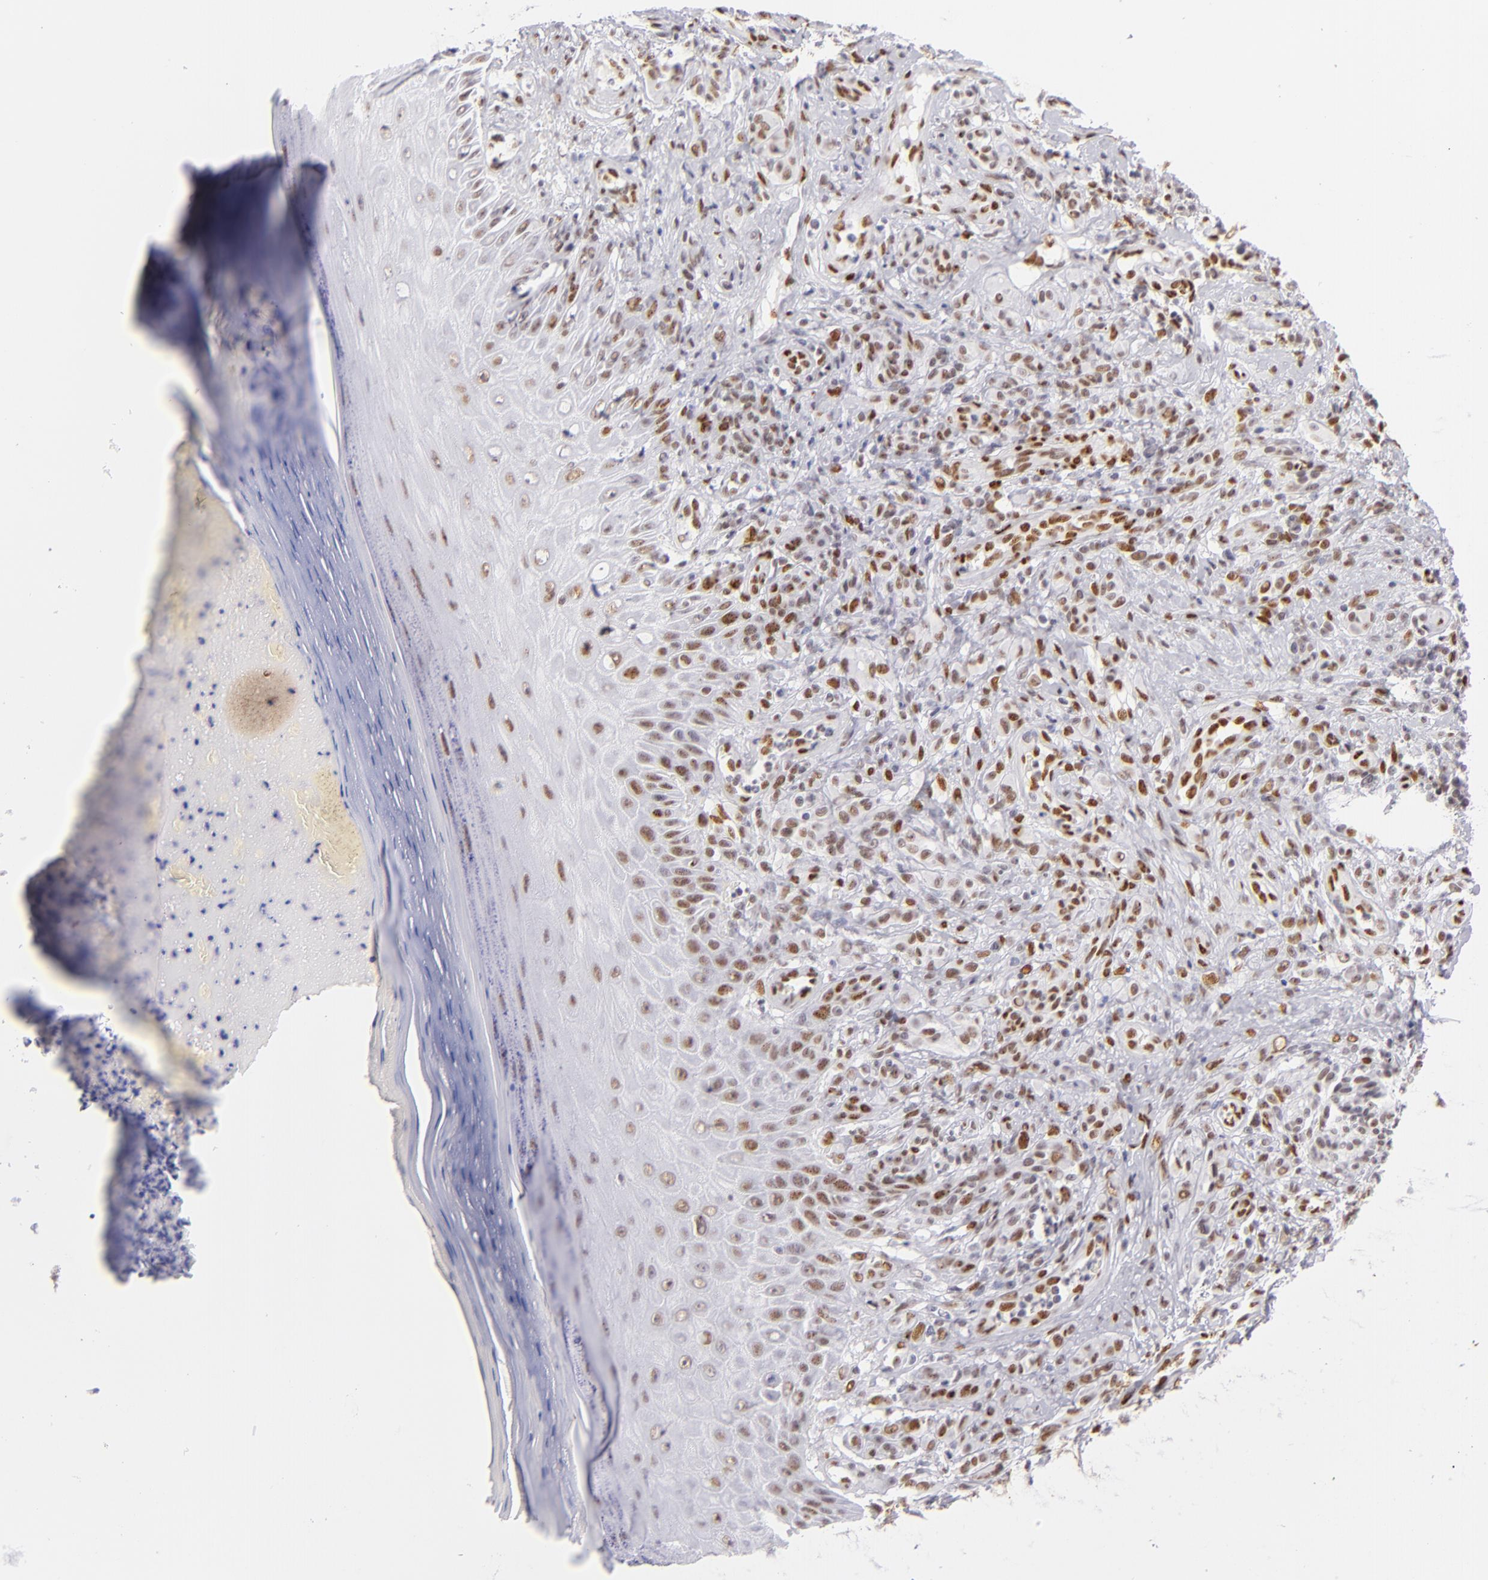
{"staining": {"intensity": "strong", "quantity": ">75%", "location": "nuclear"}, "tissue": "melanoma", "cell_type": "Tumor cells", "image_type": "cancer", "snomed": [{"axis": "morphology", "description": "Malignant melanoma, NOS"}, {"axis": "topography", "description": "Skin"}], "caption": "Human melanoma stained for a protein (brown) reveals strong nuclear positive staining in approximately >75% of tumor cells.", "gene": "TOP3A", "patient": {"sex": "male", "age": 57}}